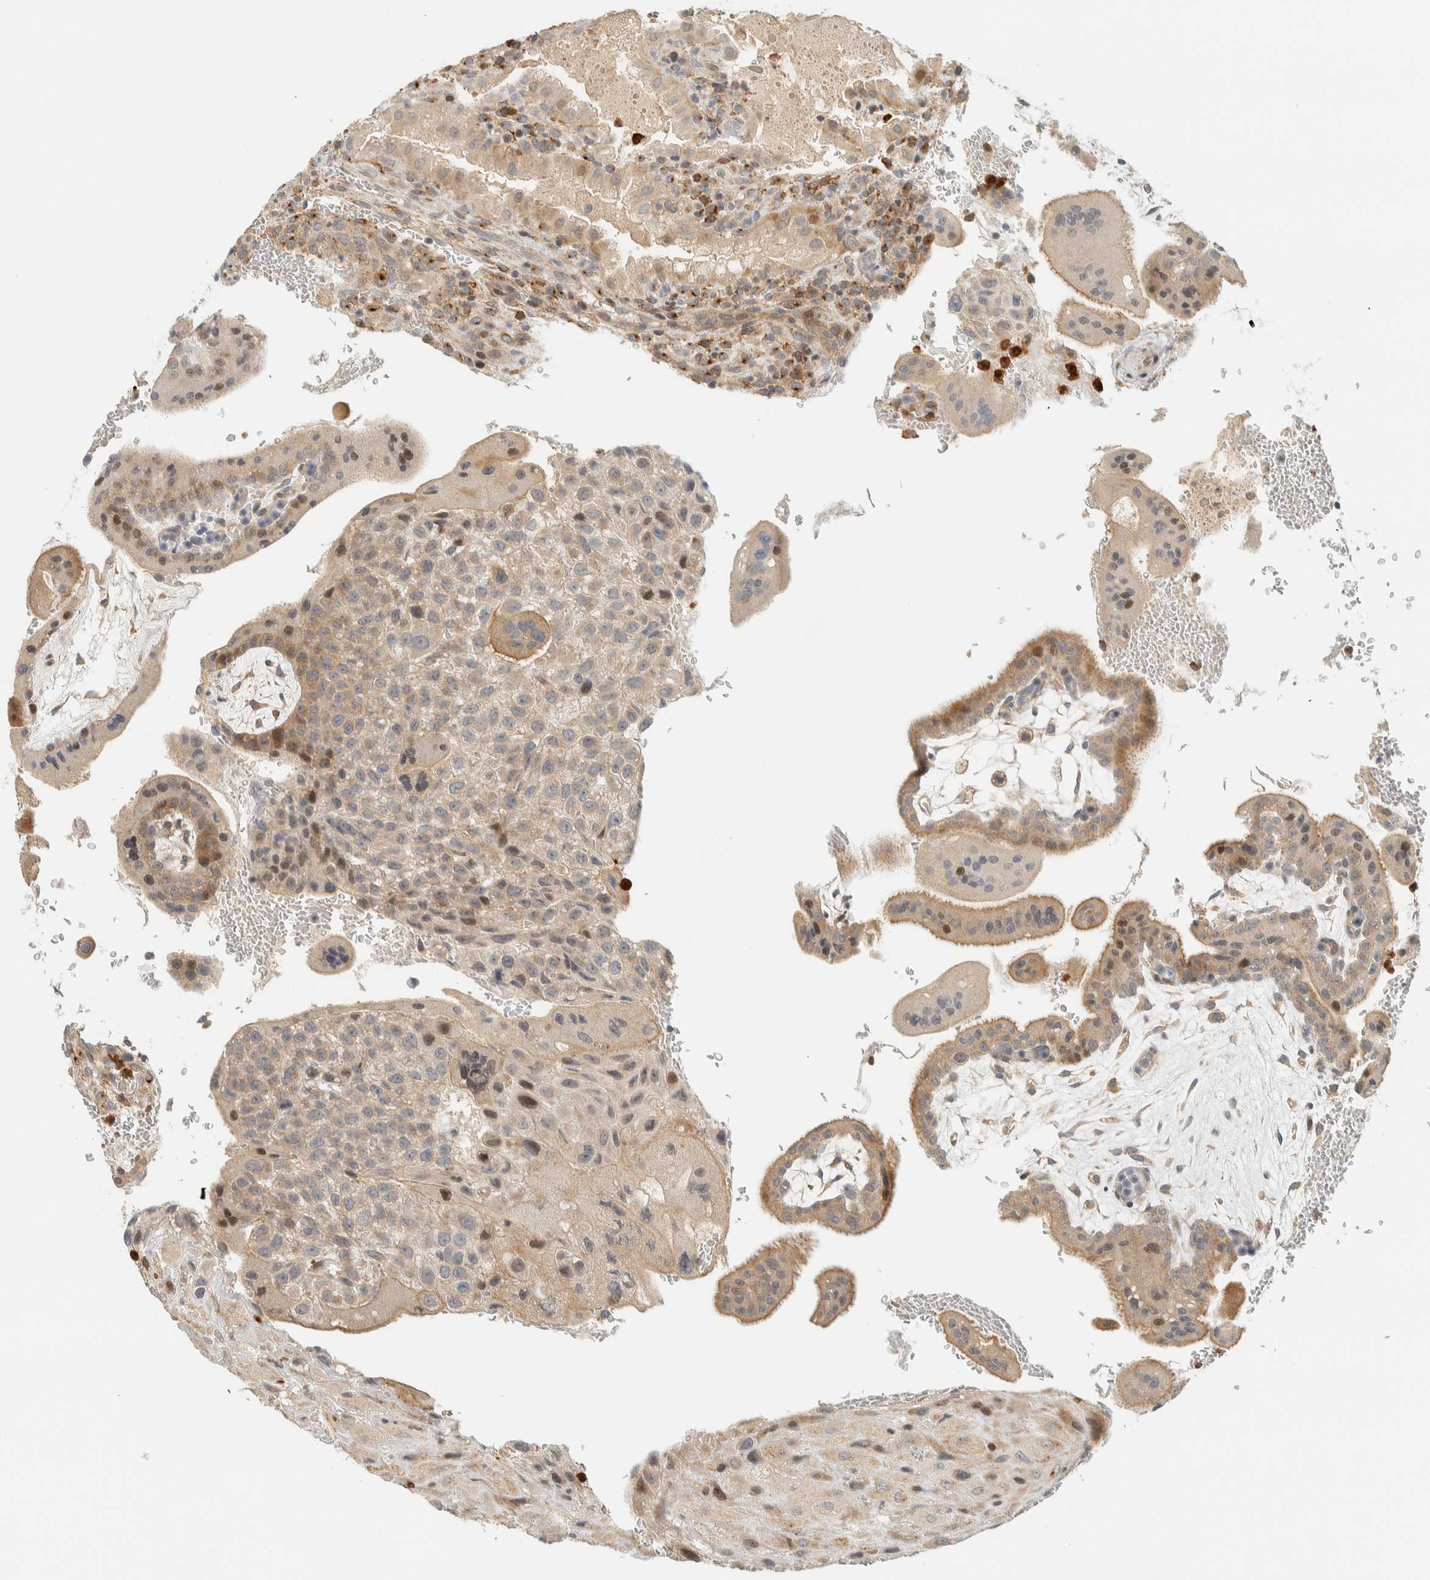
{"staining": {"intensity": "weak", "quantity": ">75%", "location": "cytoplasmic/membranous"}, "tissue": "placenta", "cell_type": "Decidual cells", "image_type": "normal", "snomed": [{"axis": "morphology", "description": "Normal tissue, NOS"}, {"axis": "topography", "description": "Placenta"}], "caption": "Decidual cells reveal low levels of weak cytoplasmic/membranous positivity in about >75% of cells in benign placenta.", "gene": "CCDC171", "patient": {"sex": "female", "age": 35}}